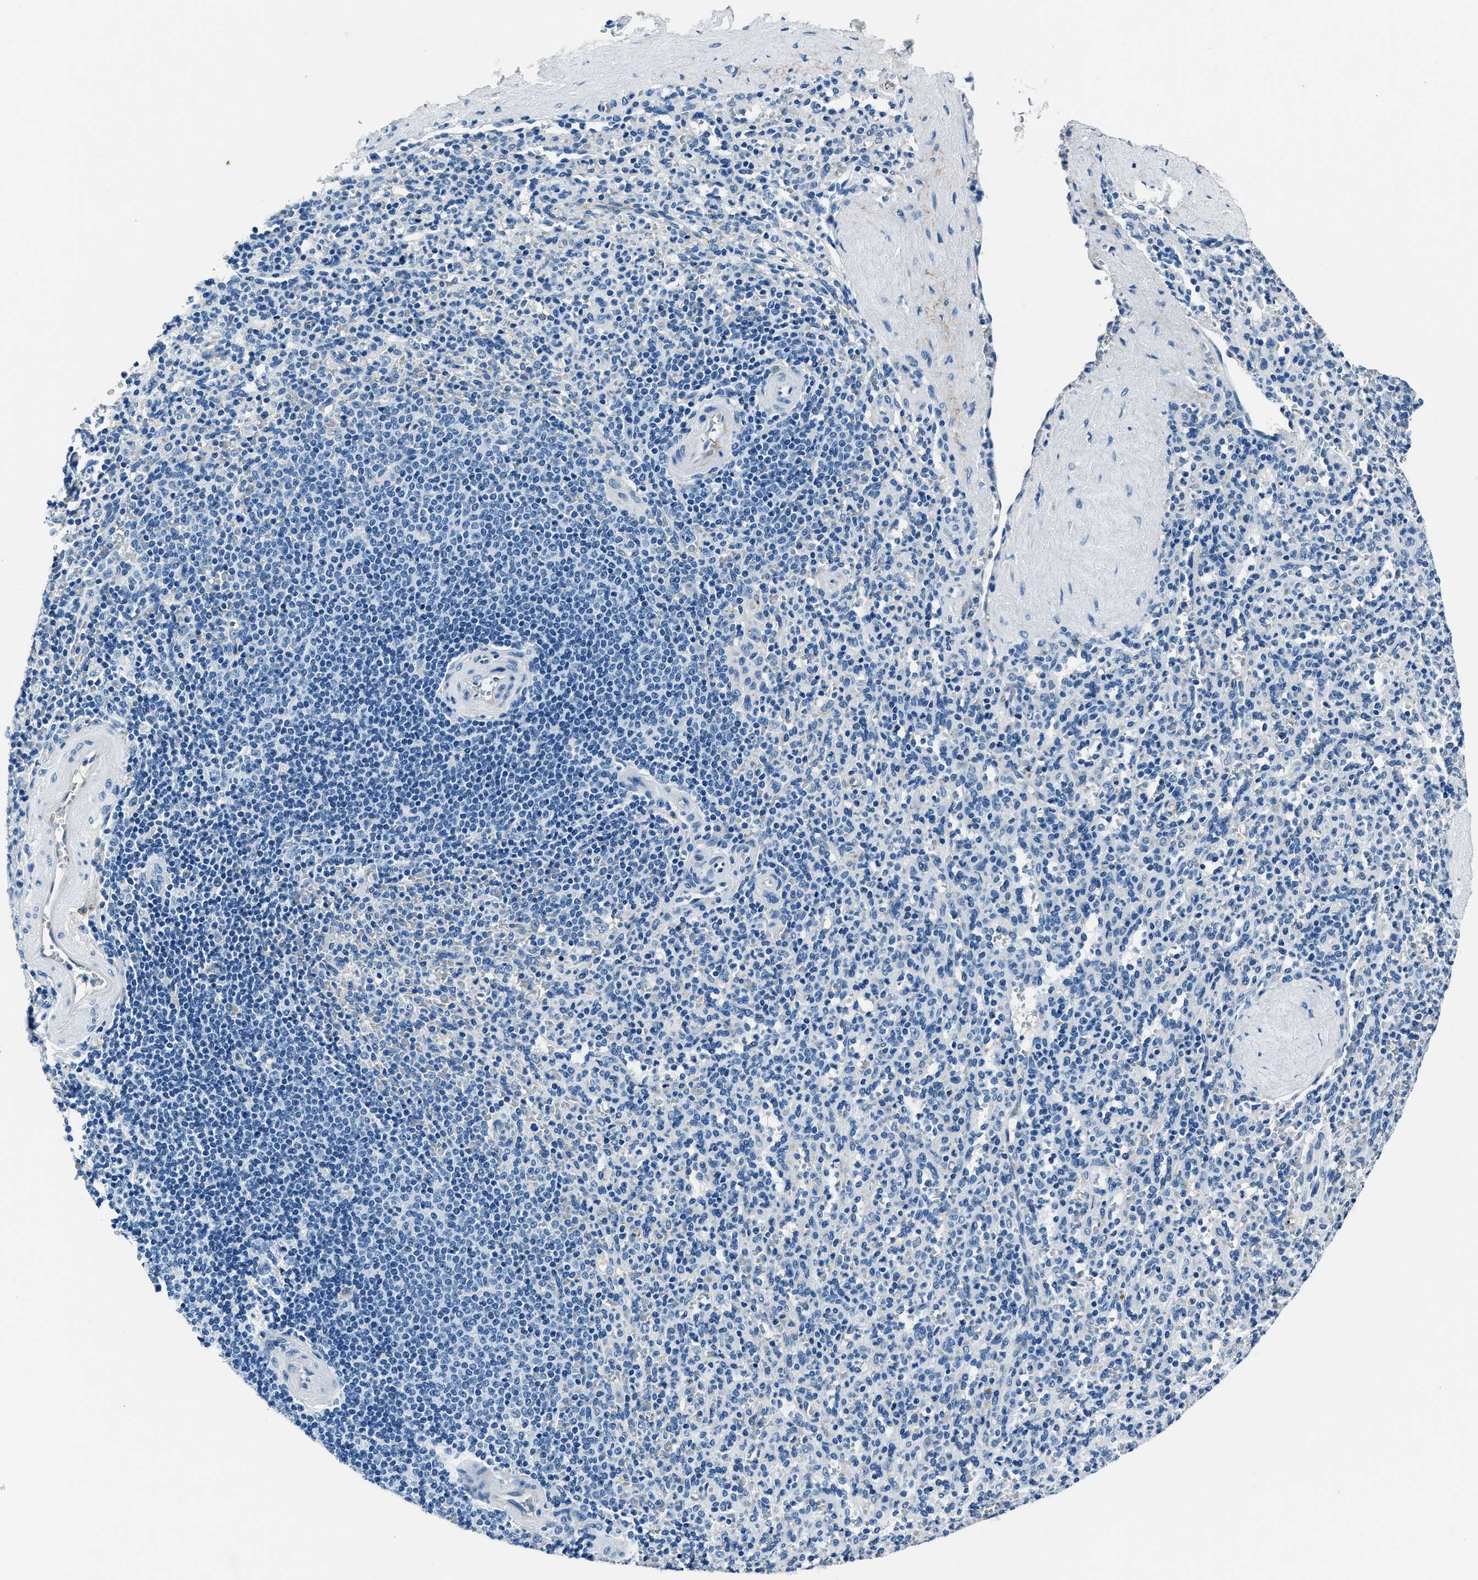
{"staining": {"intensity": "negative", "quantity": "none", "location": "none"}, "tissue": "spleen", "cell_type": "Cells in red pulp", "image_type": "normal", "snomed": [{"axis": "morphology", "description": "Normal tissue, NOS"}, {"axis": "topography", "description": "Spleen"}], "caption": "Micrograph shows no protein staining in cells in red pulp of benign spleen. The staining is performed using DAB (3,3'-diaminobenzidine) brown chromogen with nuclei counter-stained in using hematoxylin.", "gene": "PTPDC1", "patient": {"sex": "male", "age": 36}}